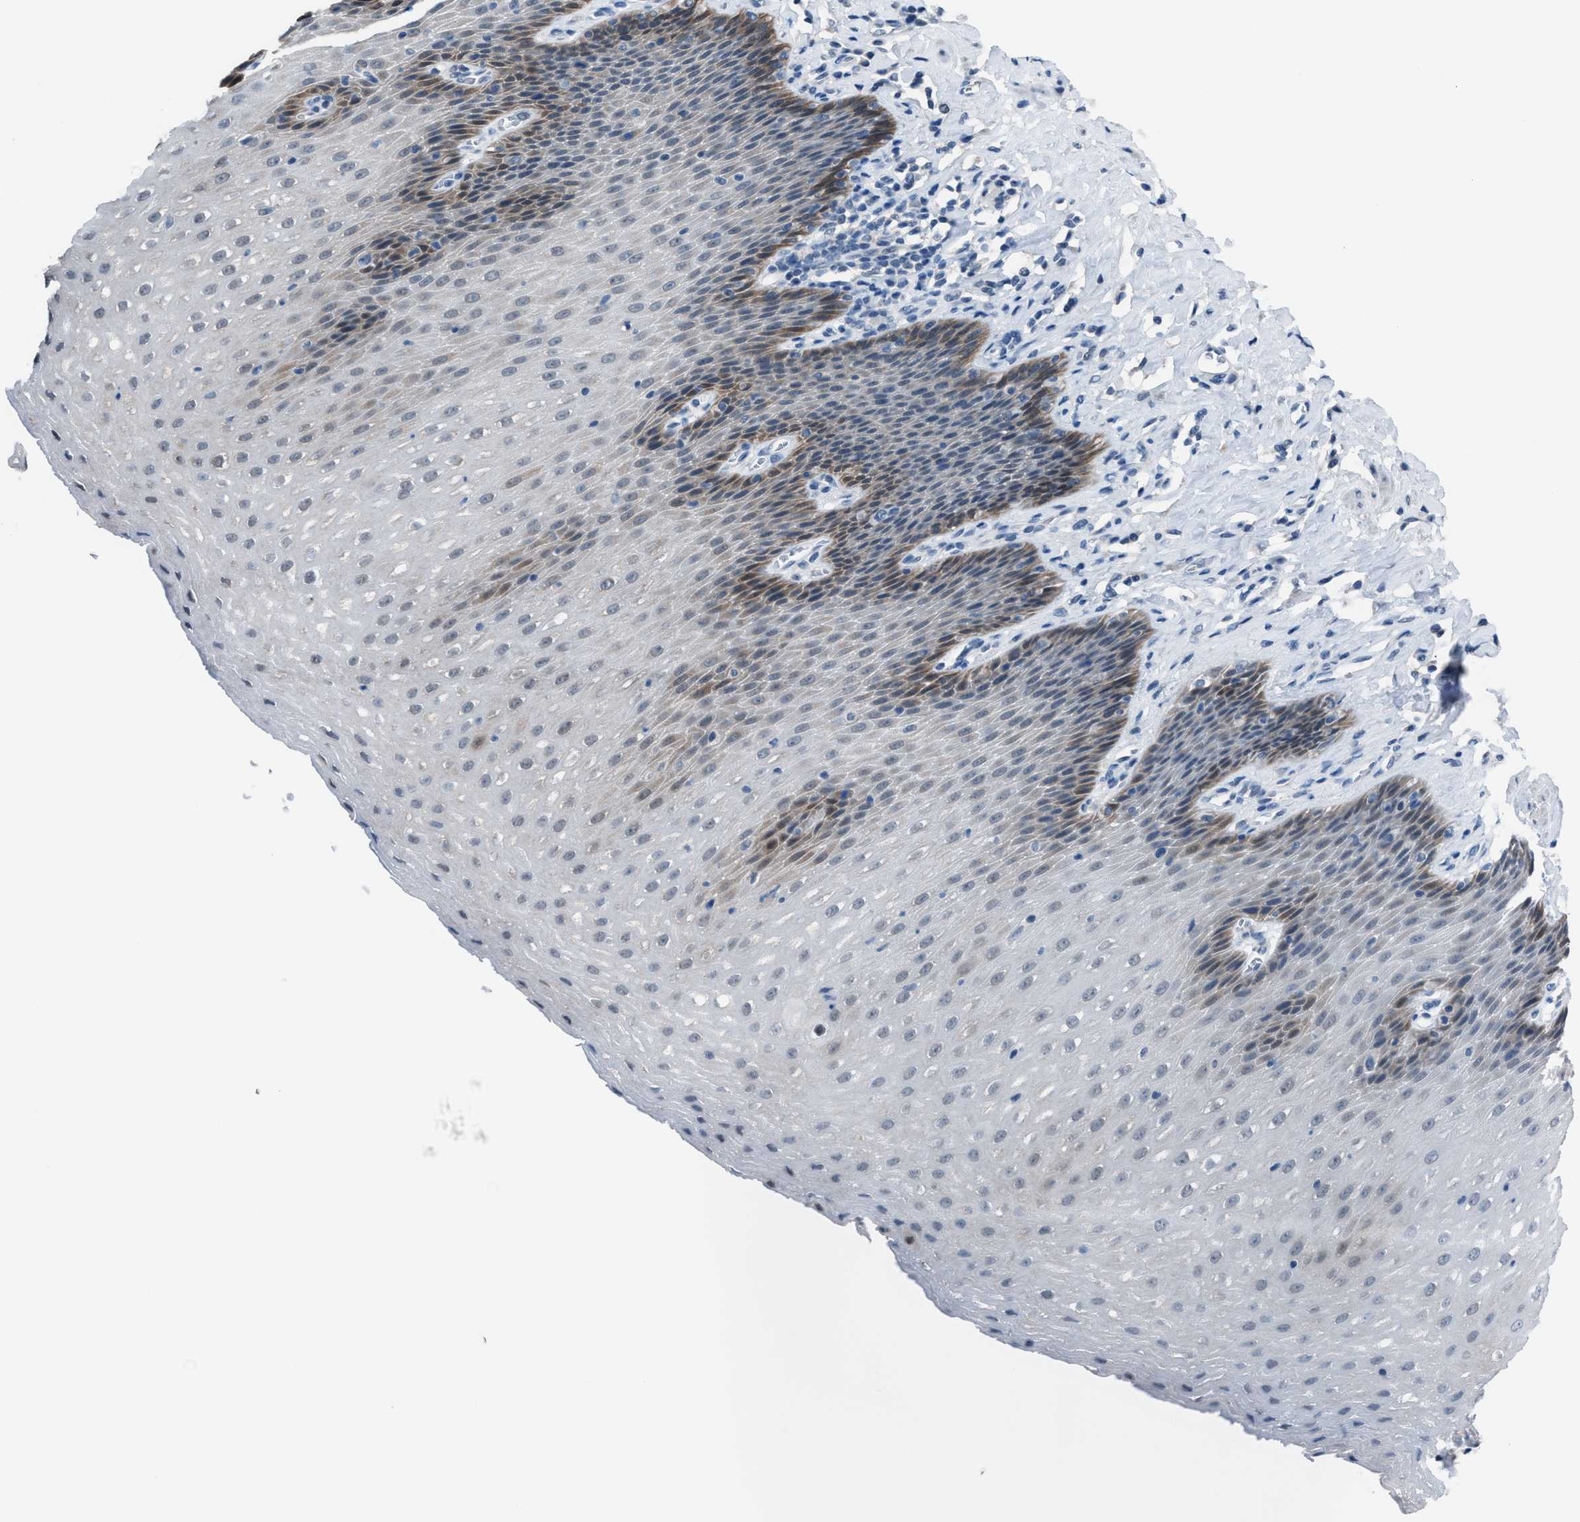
{"staining": {"intensity": "moderate", "quantity": "<25%", "location": "cytoplasmic/membranous"}, "tissue": "esophagus", "cell_type": "Squamous epithelial cells", "image_type": "normal", "snomed": [{"axis": "morphology", "description": "Normal tissue, NOS"}, {"axis": "topography", "description": "Esophagus"}], "caption": "High-power microscopy captured an immunohistochemistry (IHC) micrograph of benign esophagus, revealing moderate cytoplasmic/membranous expression in approximately <25% of squamous epithelial cells.", "gene": "ANAPC11", "patient": {"sex": "female", "age": 61}}